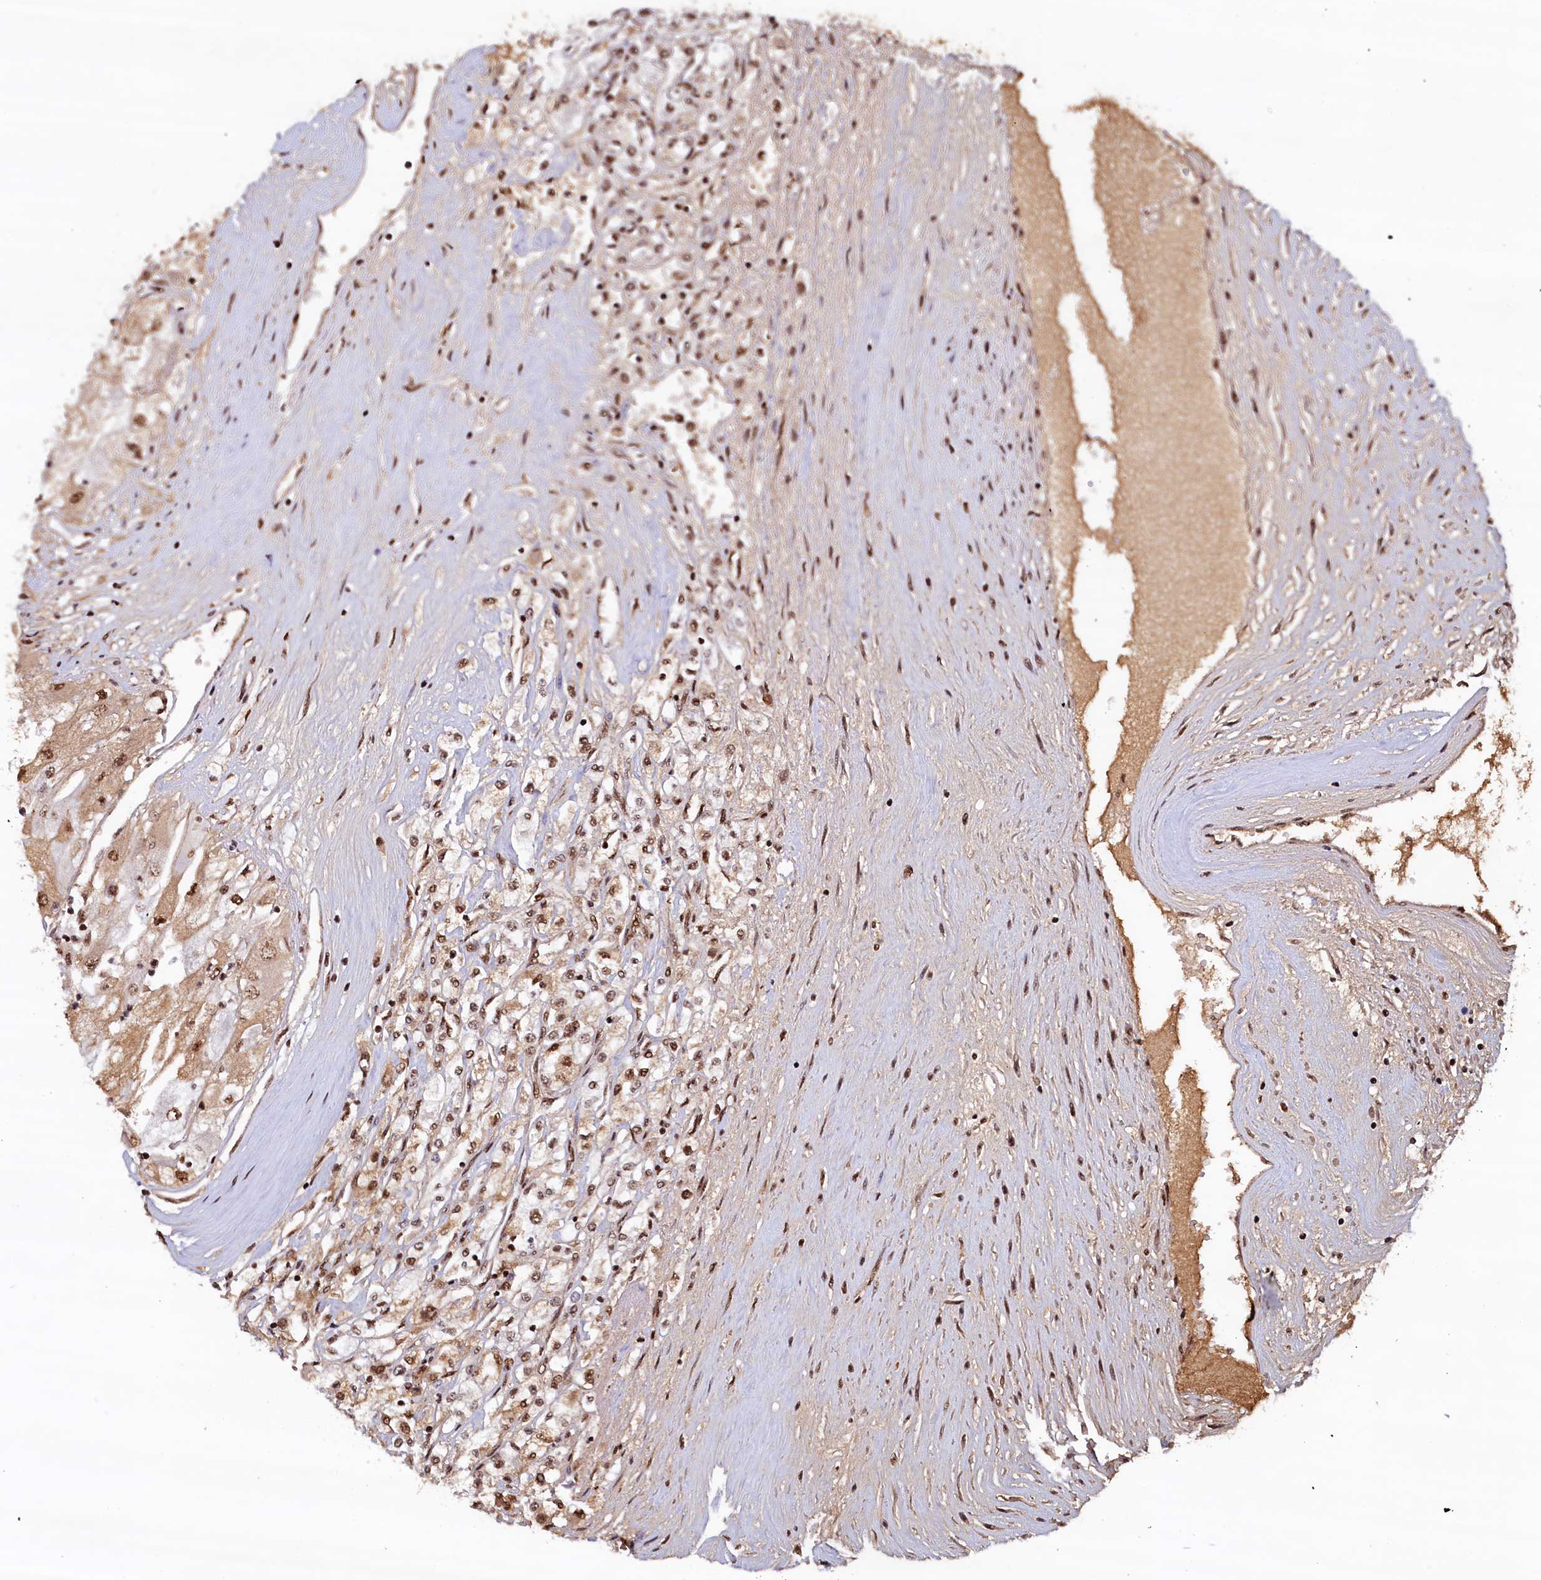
{"staining": {"intensity": "moderate", "quantity": ">75%", "location": "nuclear"}, "tissue": "renal cancer", "cell_type": "Tumor cells", "image_type": "cancer", "snomed": [{"axis": "morphology", "description": "Adenocarcinoma, NOS"}, {"axis": "topography", "description": "Kidney"}], "caption": "Renal adenocarcinoma stained with DAB immunohistochemistry shows medium levels of moderate nuclear staining in about >75% of tumor cells. (brown staining indicates protein expression, while blue staining denotes nuclei).", "gene": "ZC3H18", "patient": {"sex": "male", "age": 80}}